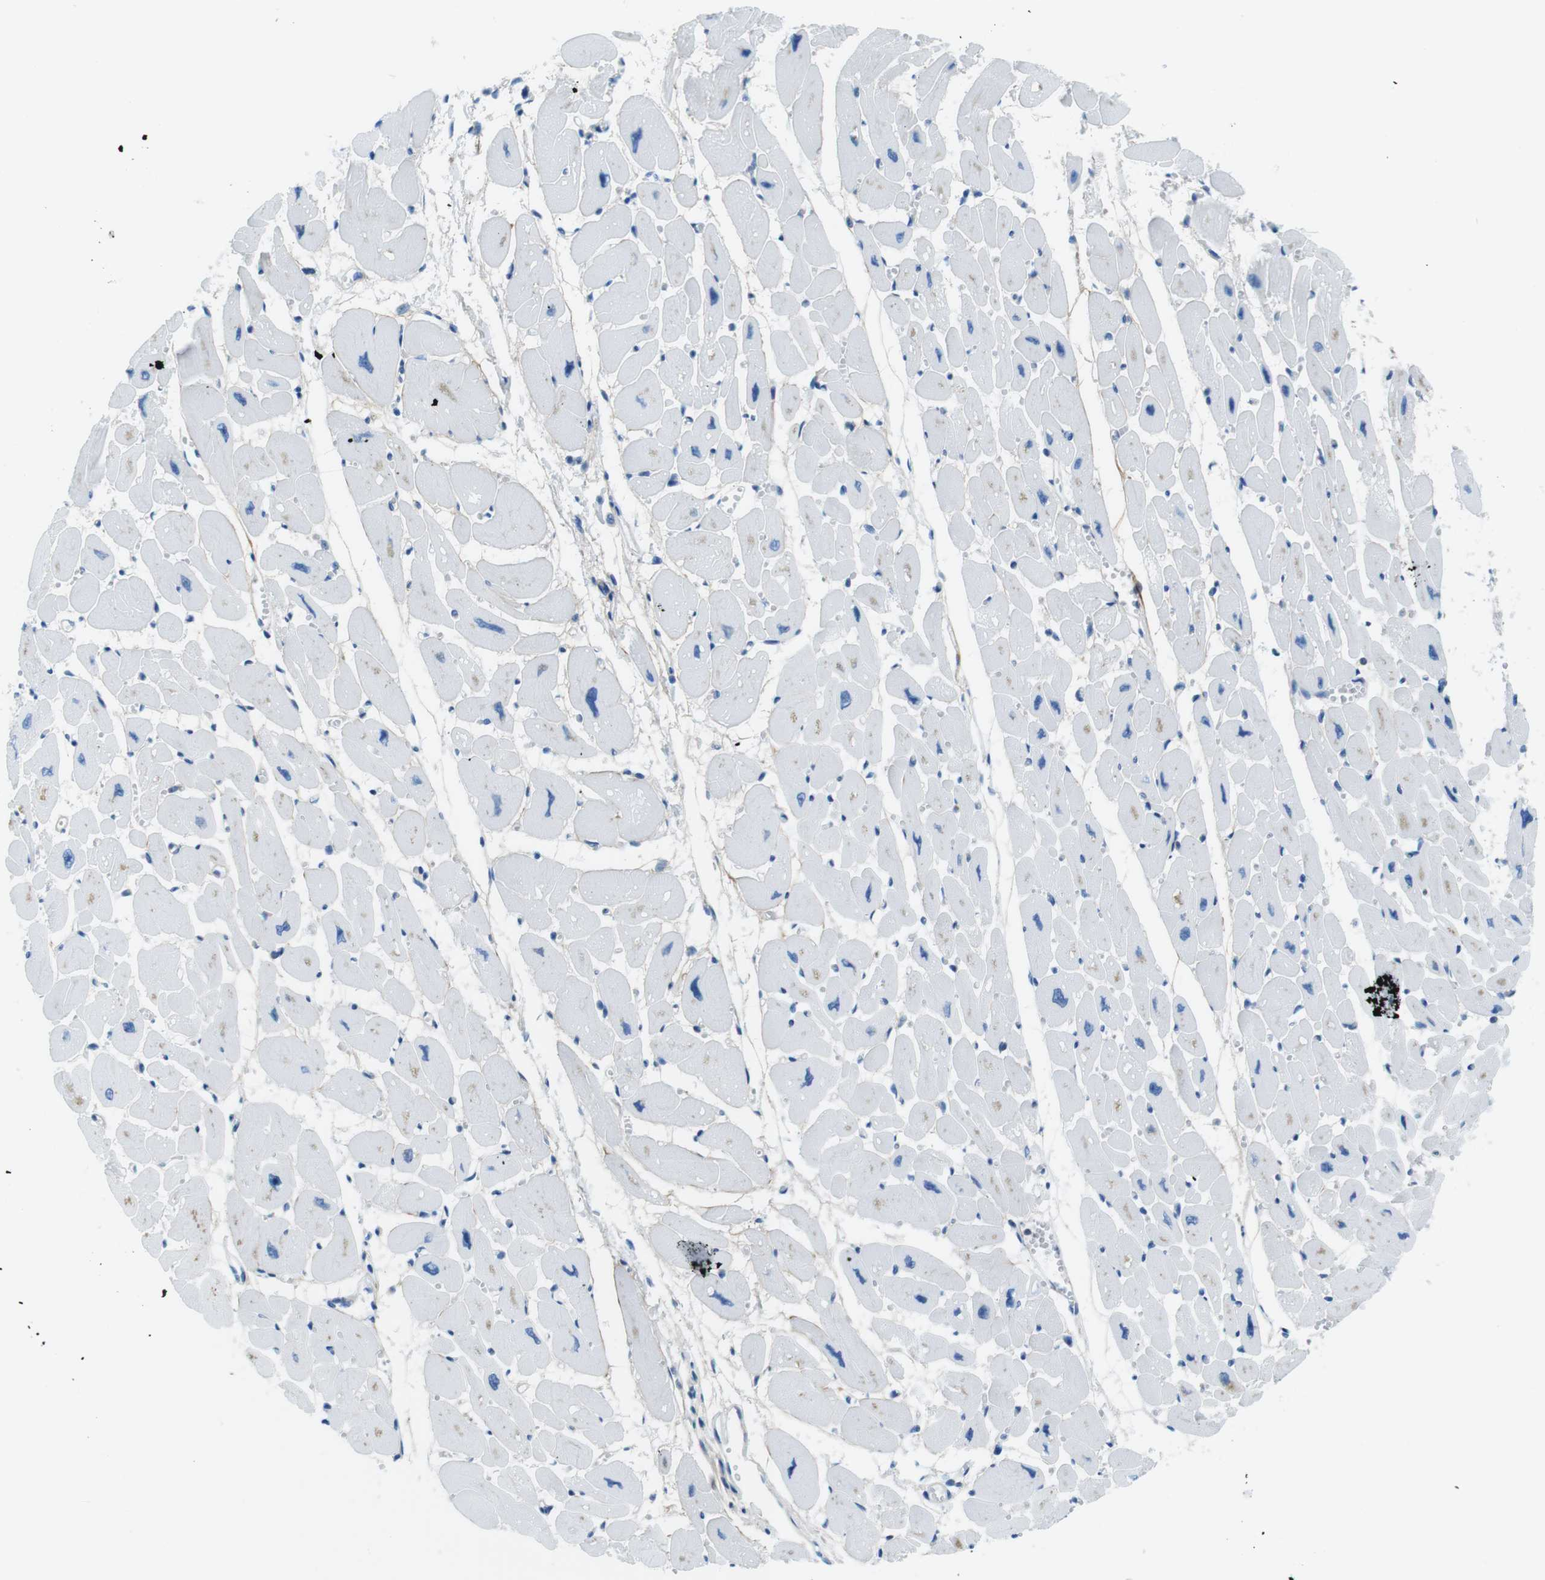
{"staining": {"intensity": "negative", "quantity": "none", "location": "none"}, "tissue": "heart muscle", "cell_type": "Cardiomyocytes", "image_type": "normal", "snomed": [{"axis": "morphology", "description": "Normal tissue, NOS"}, {"axis": "topography", "description": "Heart"}], "caption": "High magnification brightfield microscopy of normal heart muscle stained with DAB (3,3'-diaminobenzidine) (brown) and counterstained with hematoxylin (blue): cardiomyocytes show no significant expression.", "gene": "TES", "patient": {"sex": "female", "age": 54}}